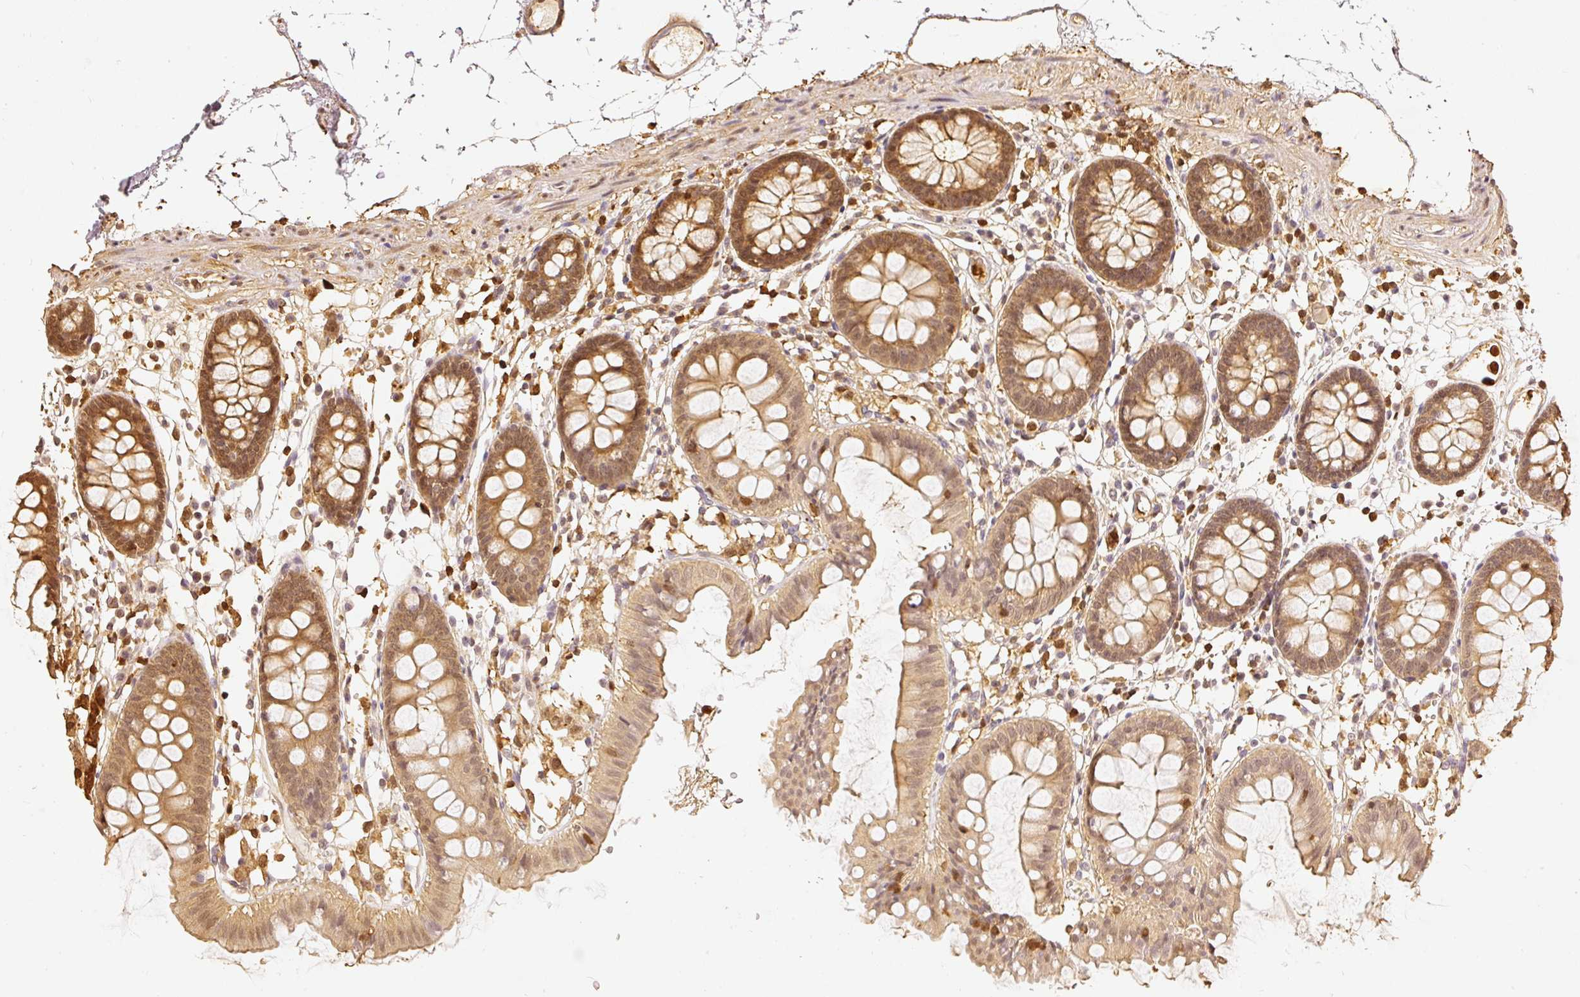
{"staining": {"intensity": "moderate", "quantity": ">75%", "location": "cytoplasmic/membranous"}, "tissue": "colon", "cell_type": "Endothelial cells", "image_type": "normal", "snomed": [{"axis": "morphology", "description": "Normal tissue, NOS"}, {"axis": "topography", "description": "Colon"}], "caption": "The micrograph shows immunohistochemical staining of benign colon. There is moderate cytoplasmic/membranous positivity is seen in about >75% of endothelial cells. Using DAB (brown) and hematoxylin (blue) stains, captured at high magnification using brightfield microscopy.", "gene": "PFN1", "patient": {"sex": "female", "age": 84}}